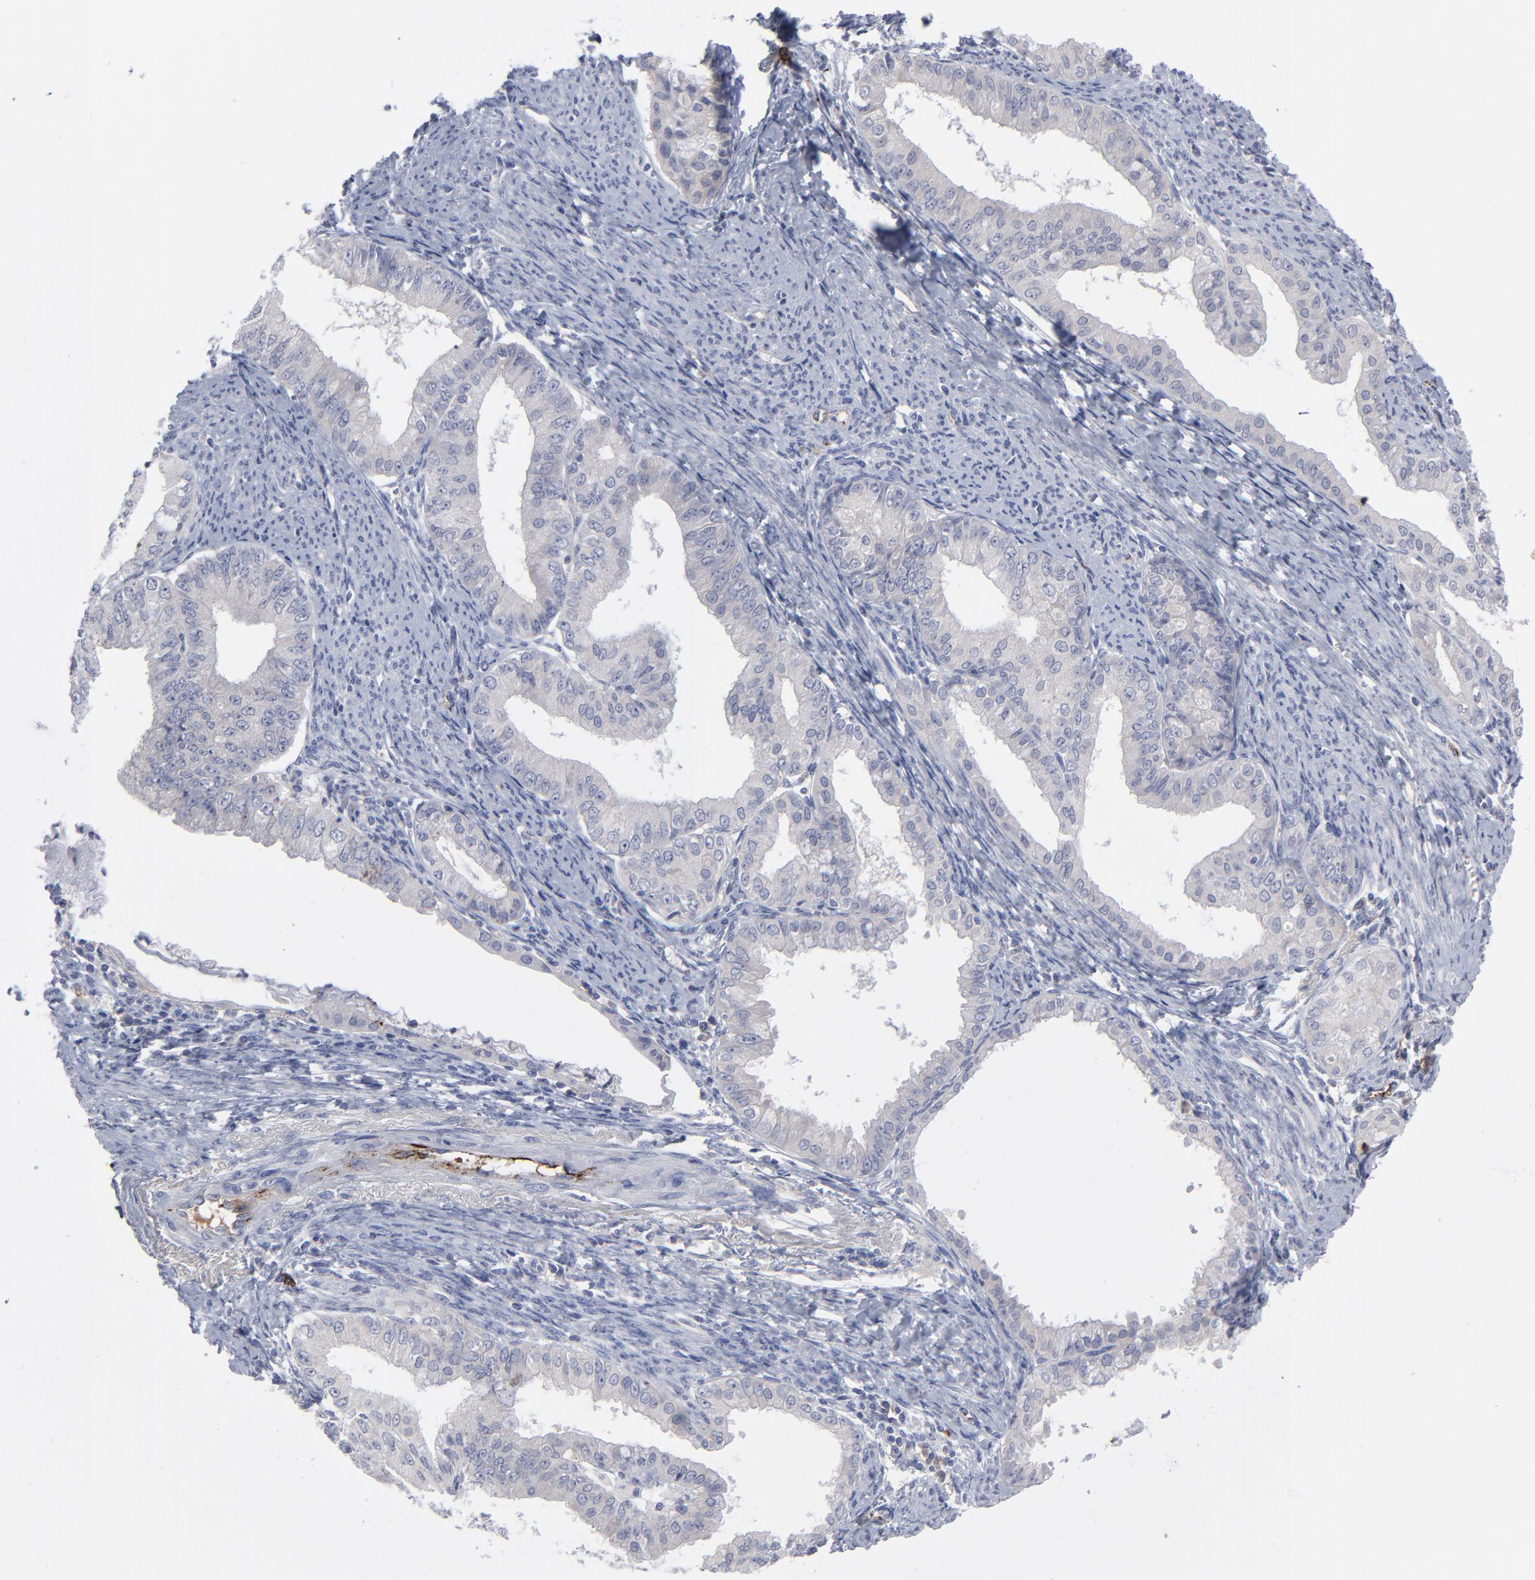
{"staining": {"intensity": "negative", "quantity": "none", "location": "none"}, "tissue": "endometrial cancer", "cell_type": "Tumor cells", "image_type": "cancer", "snomed": [{"axis": "morphology", "description": "Adenocarcinoma, NOS"}, {"axis": "topography", "description": "Endometrium"}], "caption": "The image reveals no staining of tumor cells in endometrial cancer (adenocarcinoma).", "gene": "CCR3", "patient": {"sex": "female", "age": 76}}